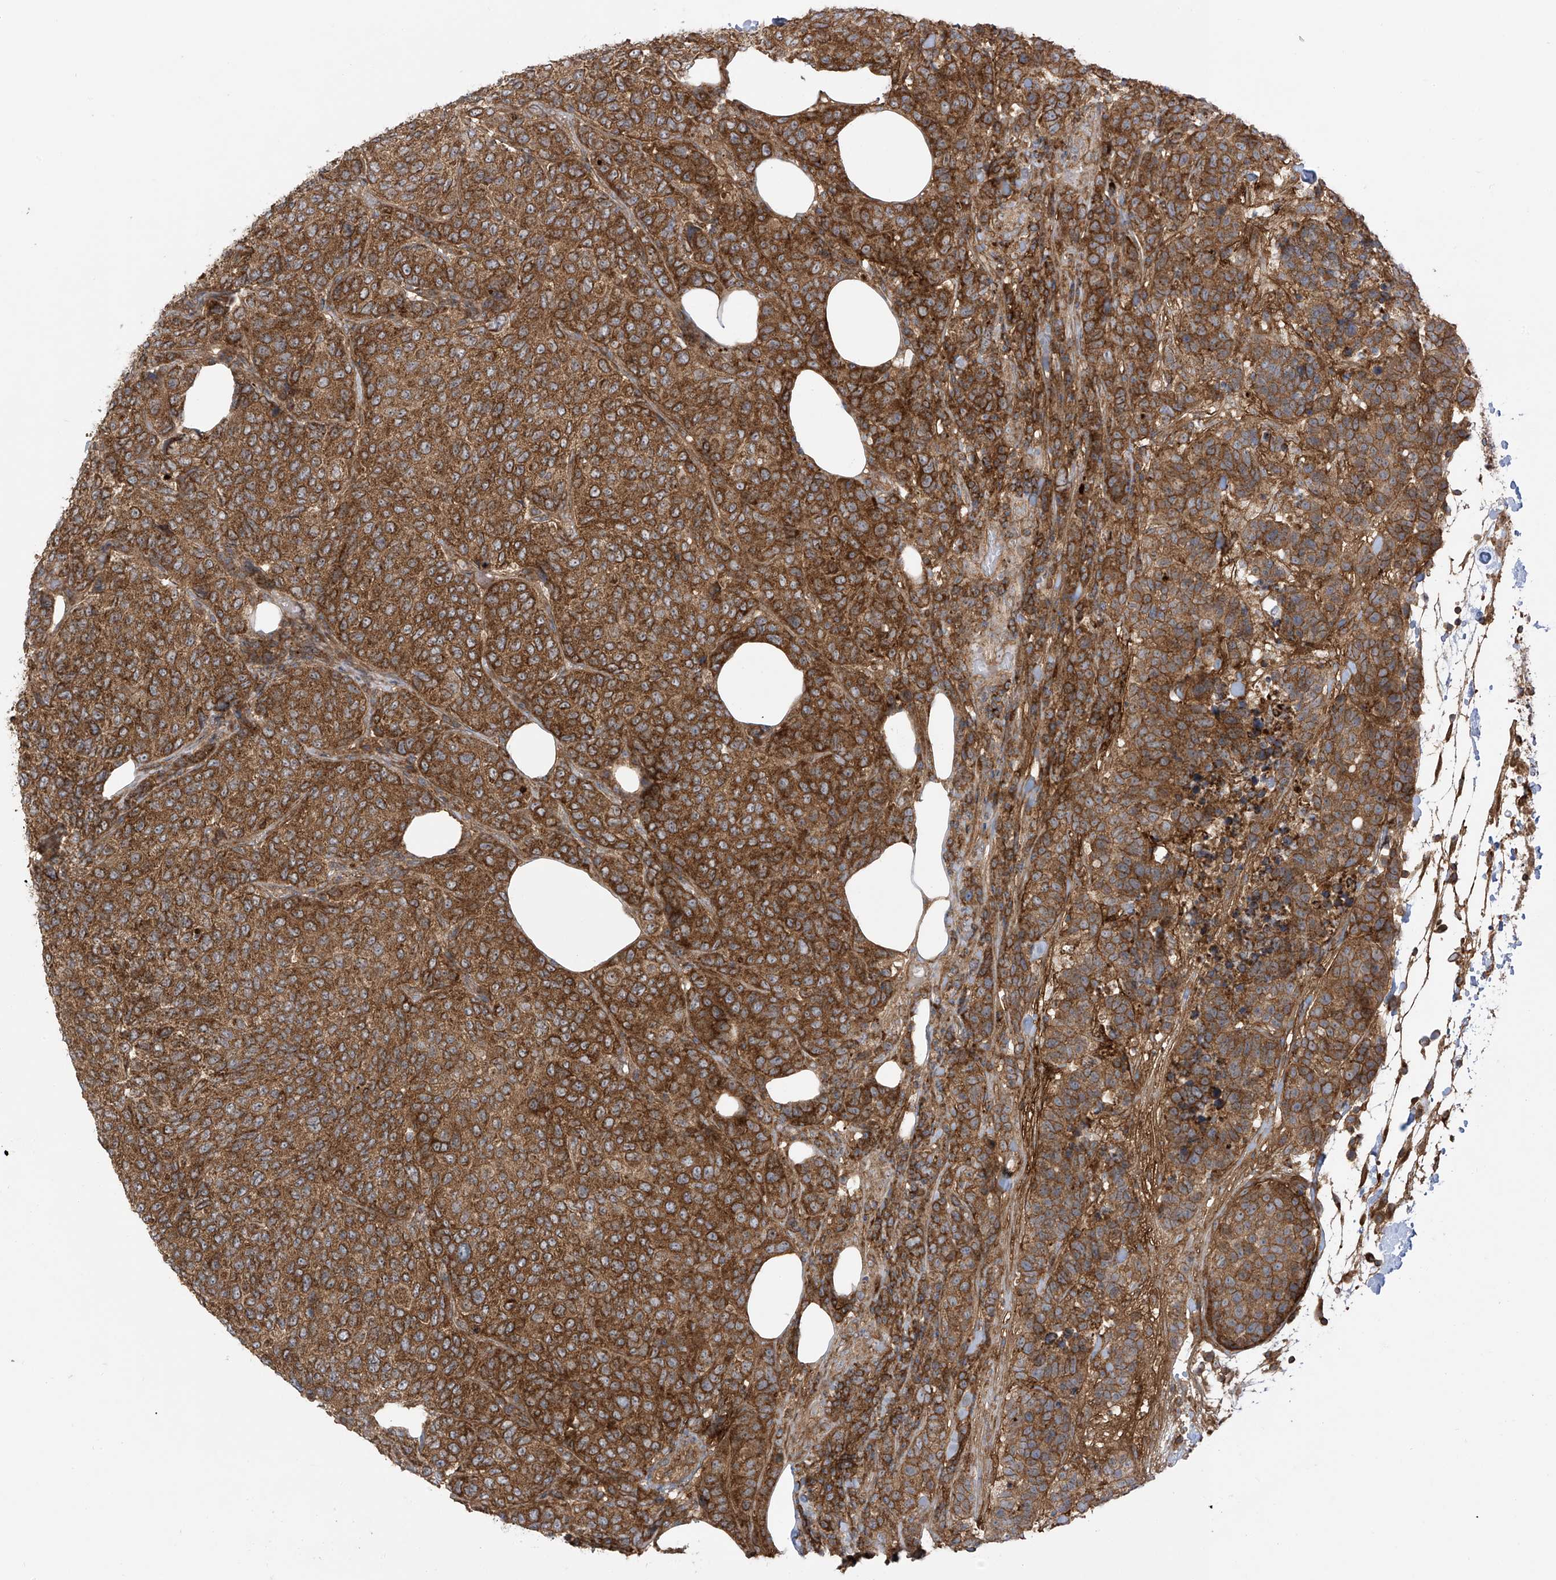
{"staining": {"intensity": "strong", "quantity": ">75%", "location": "cytoplasmic/membranous"}, "tissue": "breast cancer", "cell_type": "Tumor cells", "image_type": "cancer", "snomed": [{"axis": "morphology", "description": "Duct carcinoma"}, {"axis": "topography", "description": "Breast"}], "caption": "Protein staining displays strong cytoplasmic/membranous staining in about >75% of tumor cells in breast cancer. The staining was performed using DAB (3,3'-diaminobenzidine) to visualize the protein expression in brown, while the nuclei were stained in blue with hematoxylin (Magnification: 20x).", "gene": "REPS1", "patient": {"sex": "female", "age": 55}}